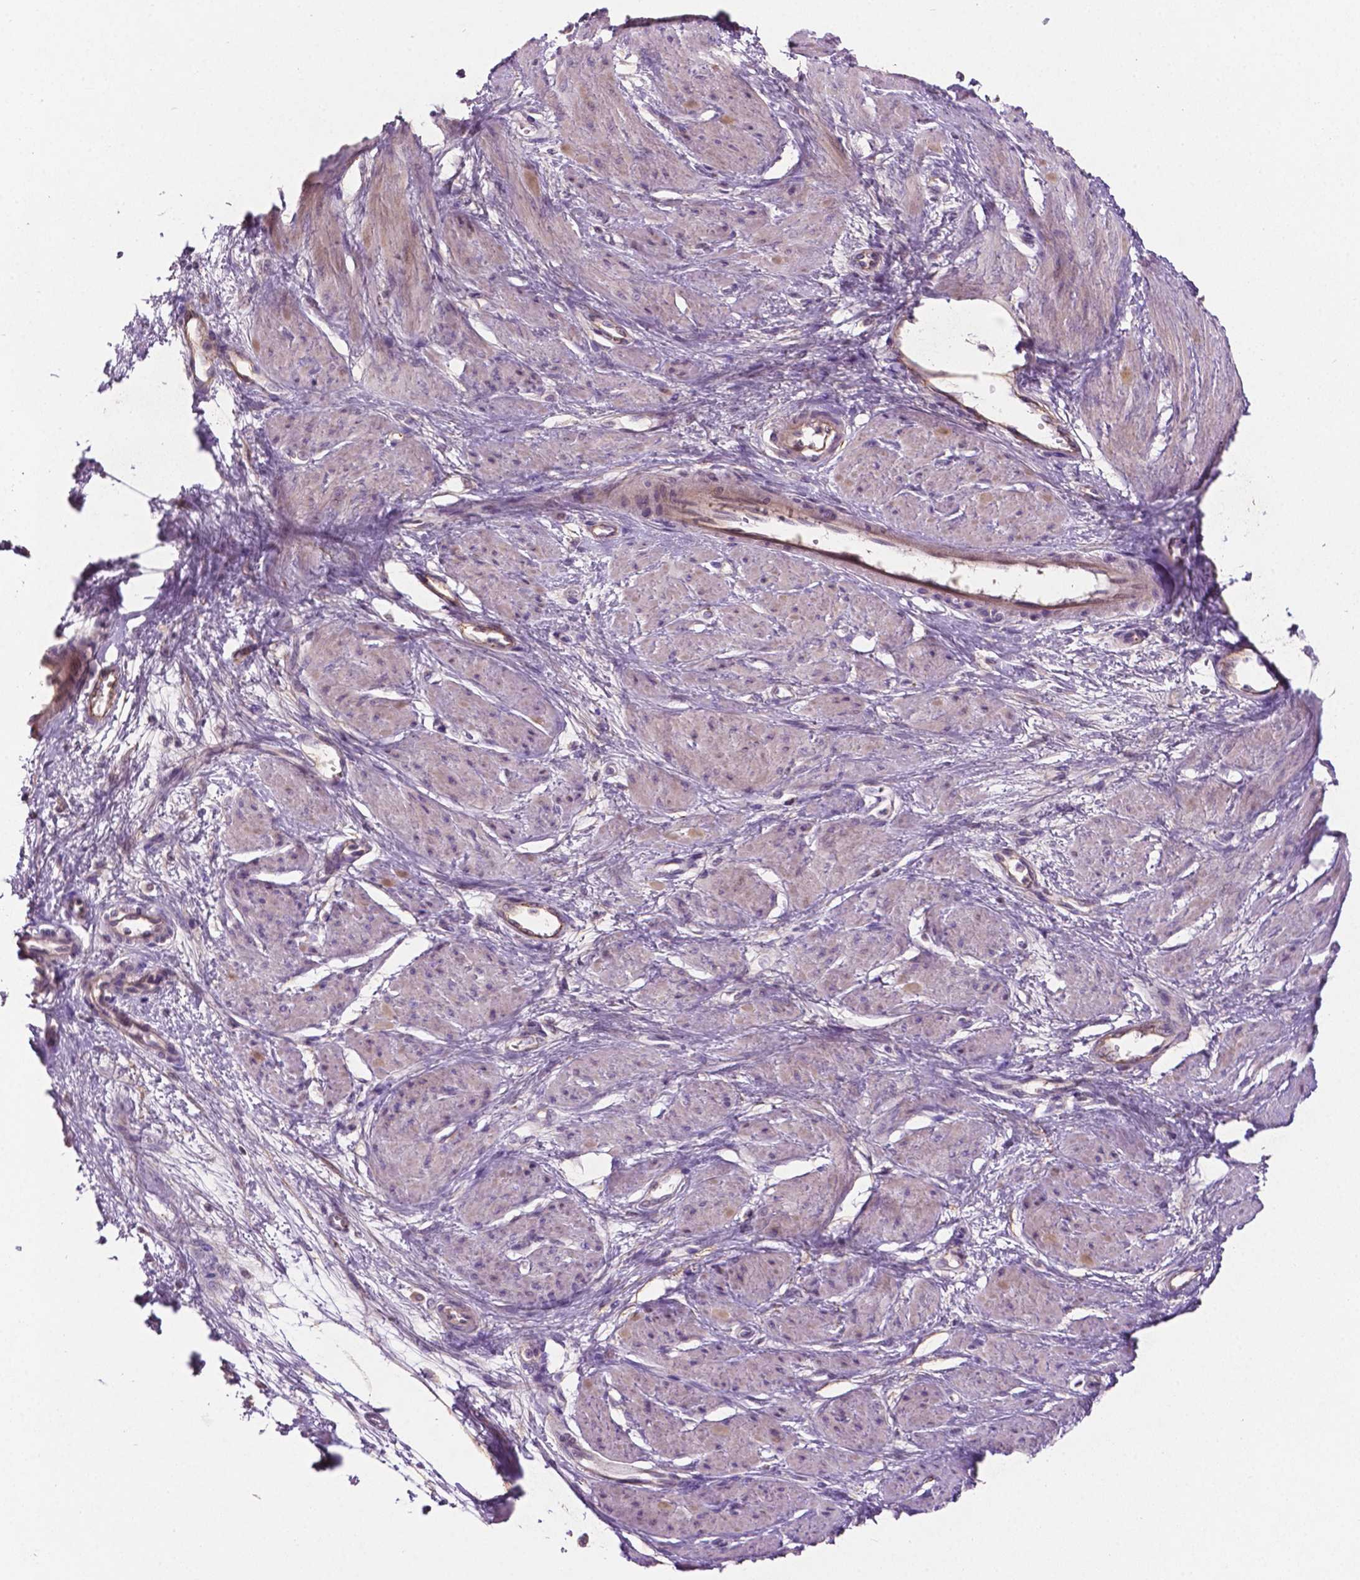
{"staining": {"intensity": "weak", "quantity": "<25%", "location": "cytoplasmic/membranous"}, "tissue": "smooth muscle", "cell_type": "Smooth muscle cells", "image_type": "normal", "snomed": [{"axis": "morphology", "description": "Normal tissue, NOS"}, {"axis": "topography", "description": "Smooth muscle"}, {"axis": "topography", "description": "Uterus"}], "caption": "IHC of benign human smooth muscle exhibits no positivity in smooth muscle cells. The staining is performed using DAB (3,3'-diaminobenzidine) brown chromogen with nuclei counter-stained in using hematoxylin.", "gene": "ARL5C", "patient": {"sex": "female", "age": 39}}